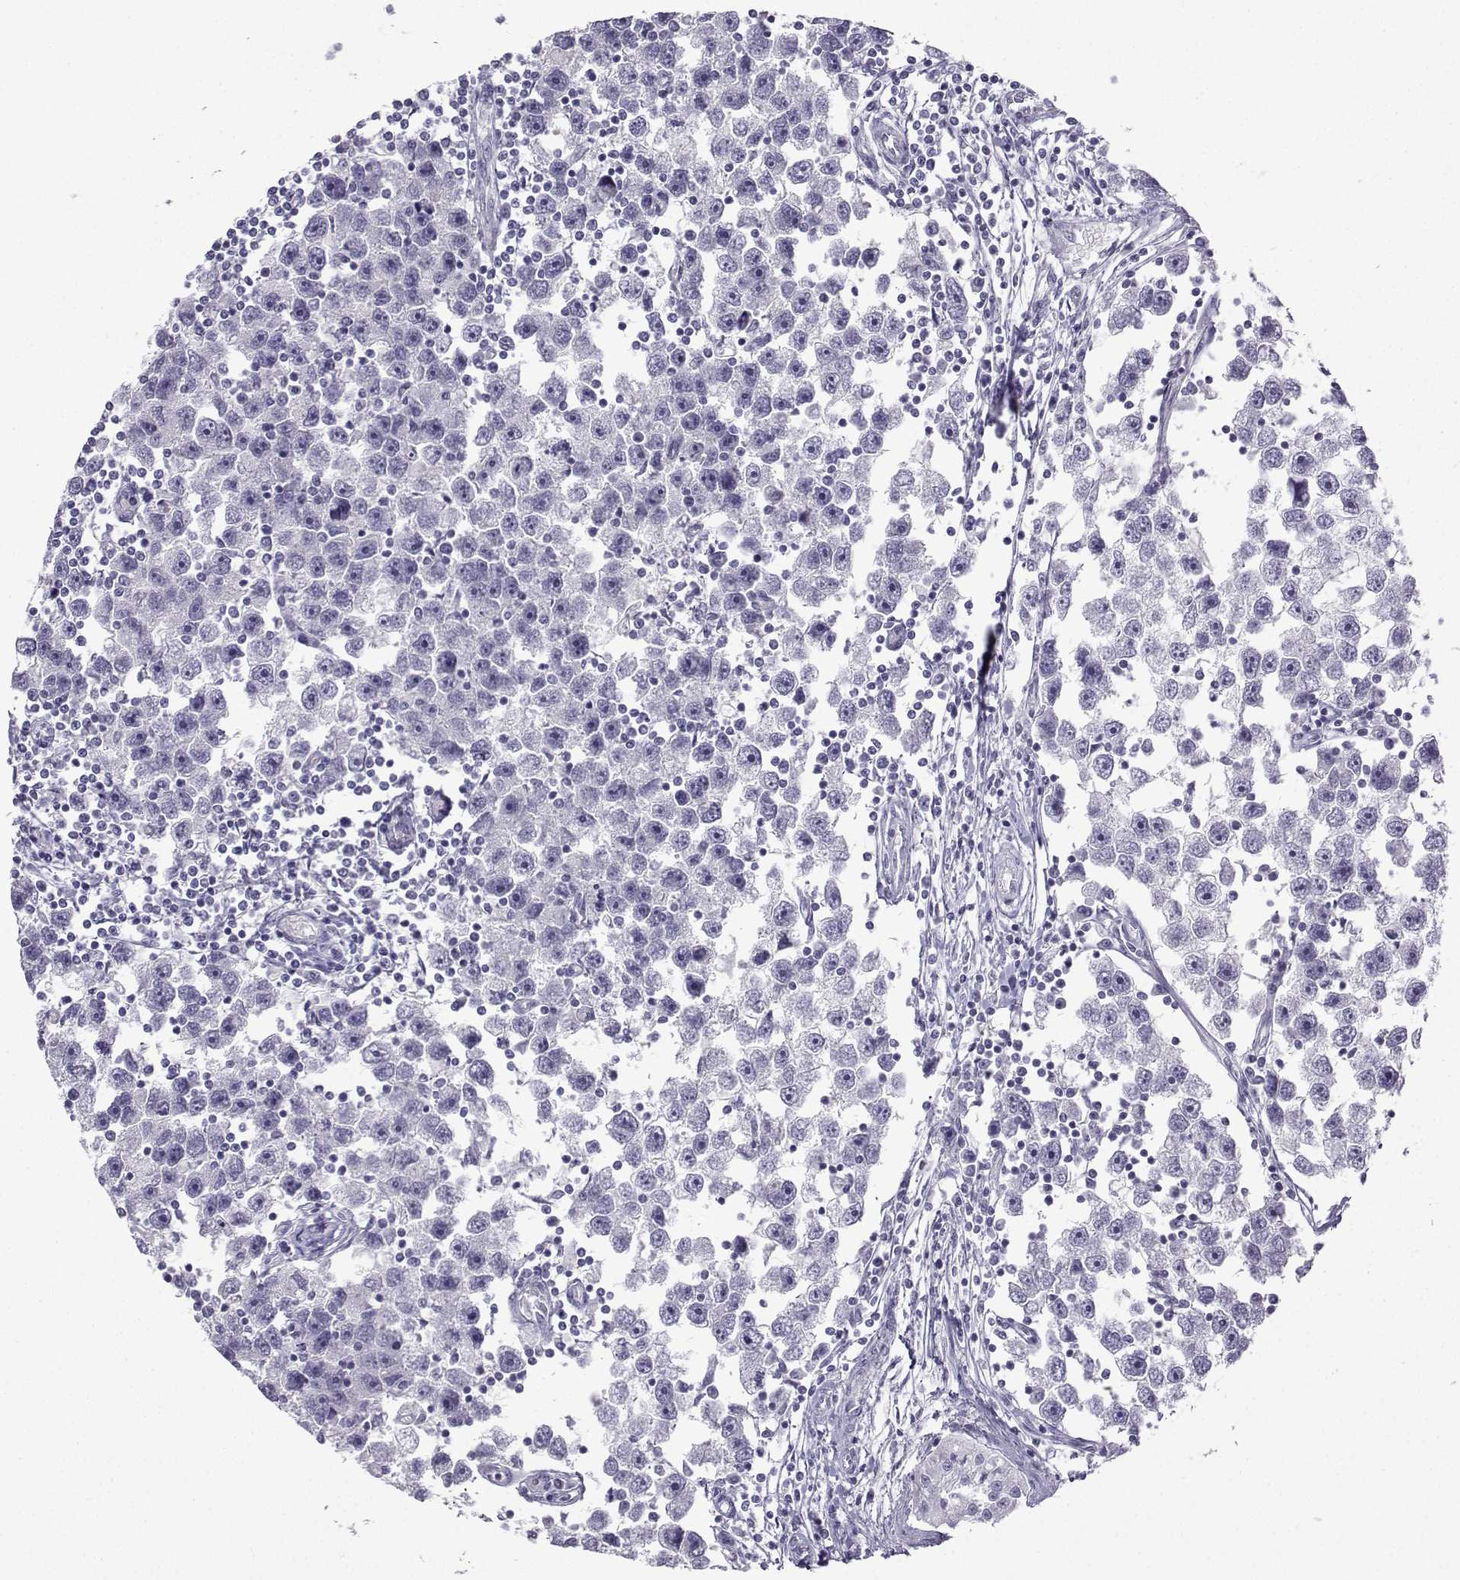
{"staining": {"intensity": "negative", "quantity": "none", "location": "none"}, "tissue": "testis cancer", "cell_type": "Tumor cells", "image_type": "cancer", "snomed": [{"axis": "morphology", "description": "Seminoma, NOS"}, {"axis": "topography", "description": "Testis"}], "caption": "DAB (3,3'-diaminobenzidine) immunohistochemical staining of human testis cancer exhibits no significant positivity in tumor cells.", "gene": "ZBTB8B", "patient": {"sex": "male", "age": 30}}